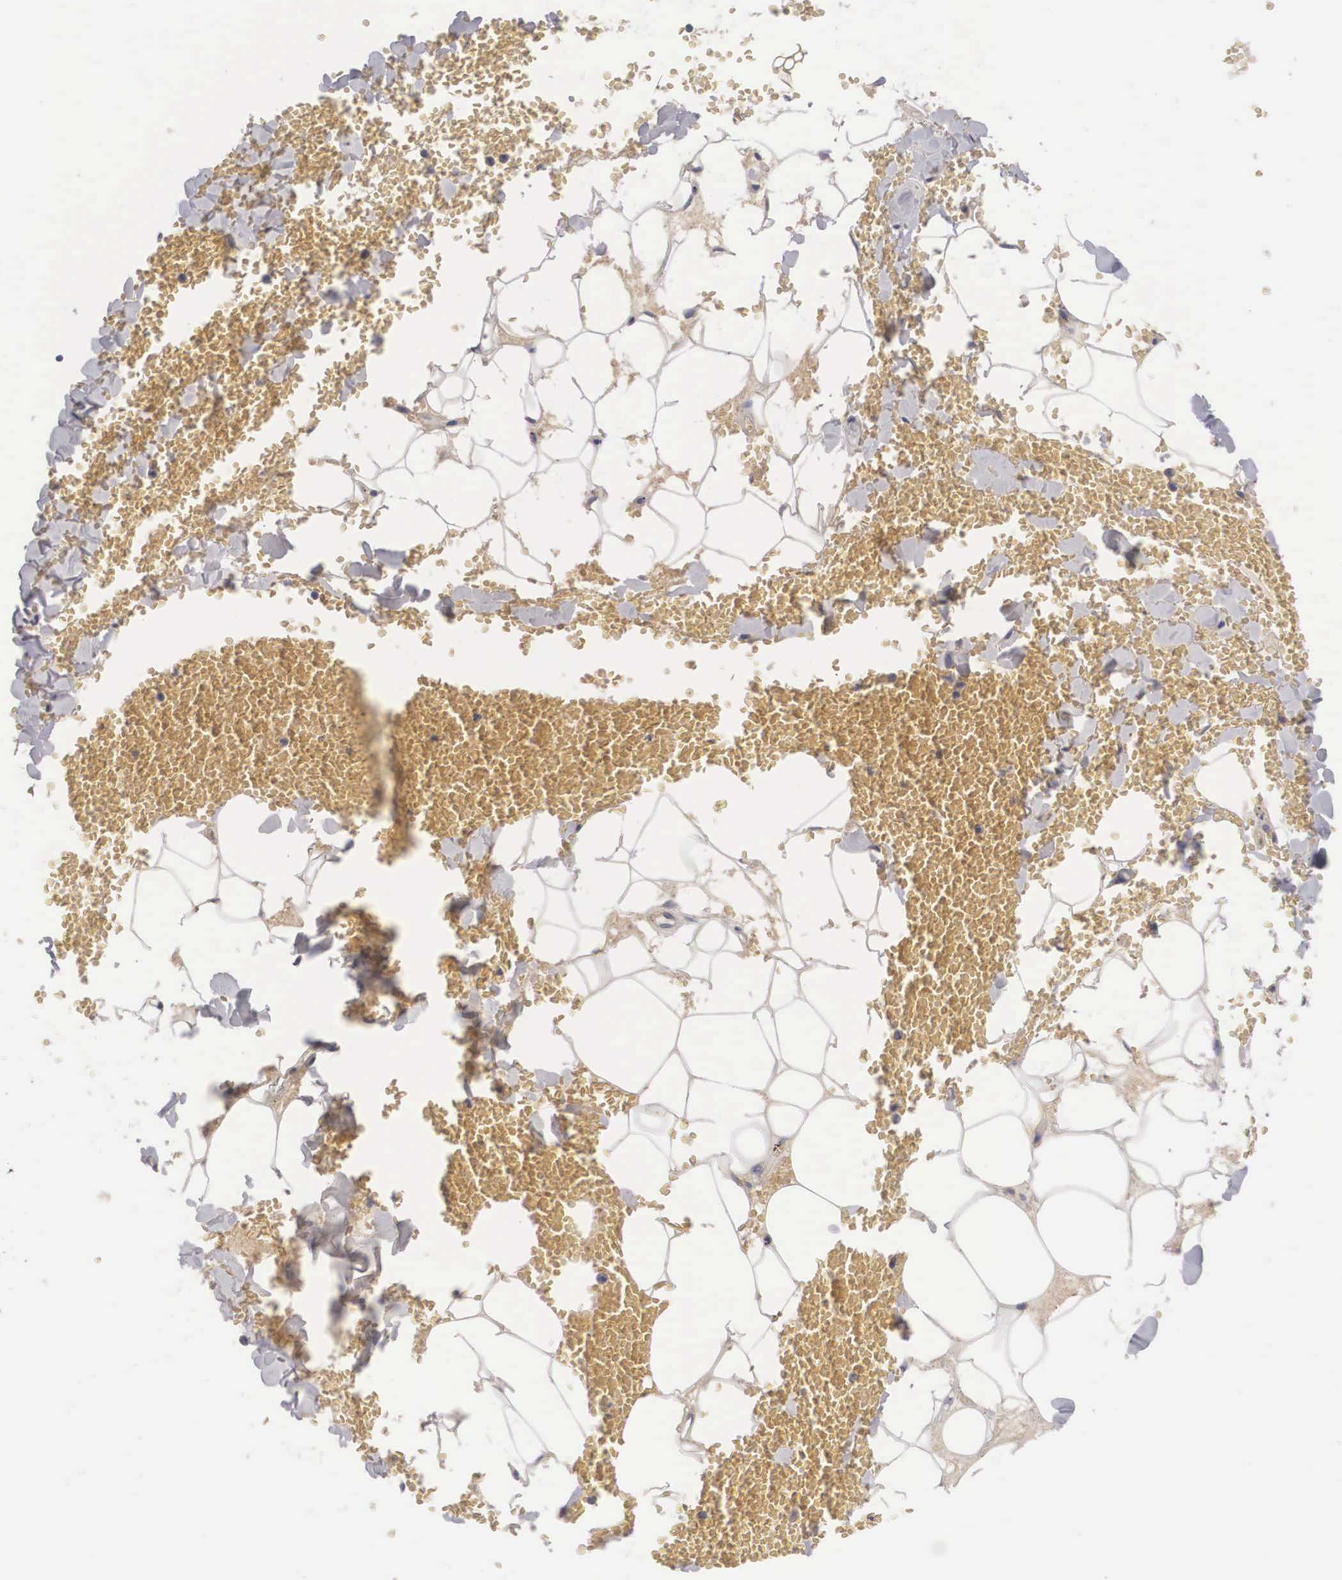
{"staining": {"intensity": "negative", "quantity": "none", "location": "none"}, "tissue": "adipose tissue", "cell_type": "Adipocytes", "image_type": "normal", "snomed": [{"axis": "morphology", "description": "Normal tissue, NOS"}, {"axis": "morphology", "description": "Inflammation, NOS"}, {"axis": "topography", "description": "Lymph node"}, {"axis": "topography", "description": "Peripheral nerve tissue"}], "caption": "Immunohistochemistry micrograph of normal human adipose tissue stained for a protein (brown), which exhibits no expression in adipocytes.", "gene": "ABHD4", "patient": {"sex": "male", "age": 52}}